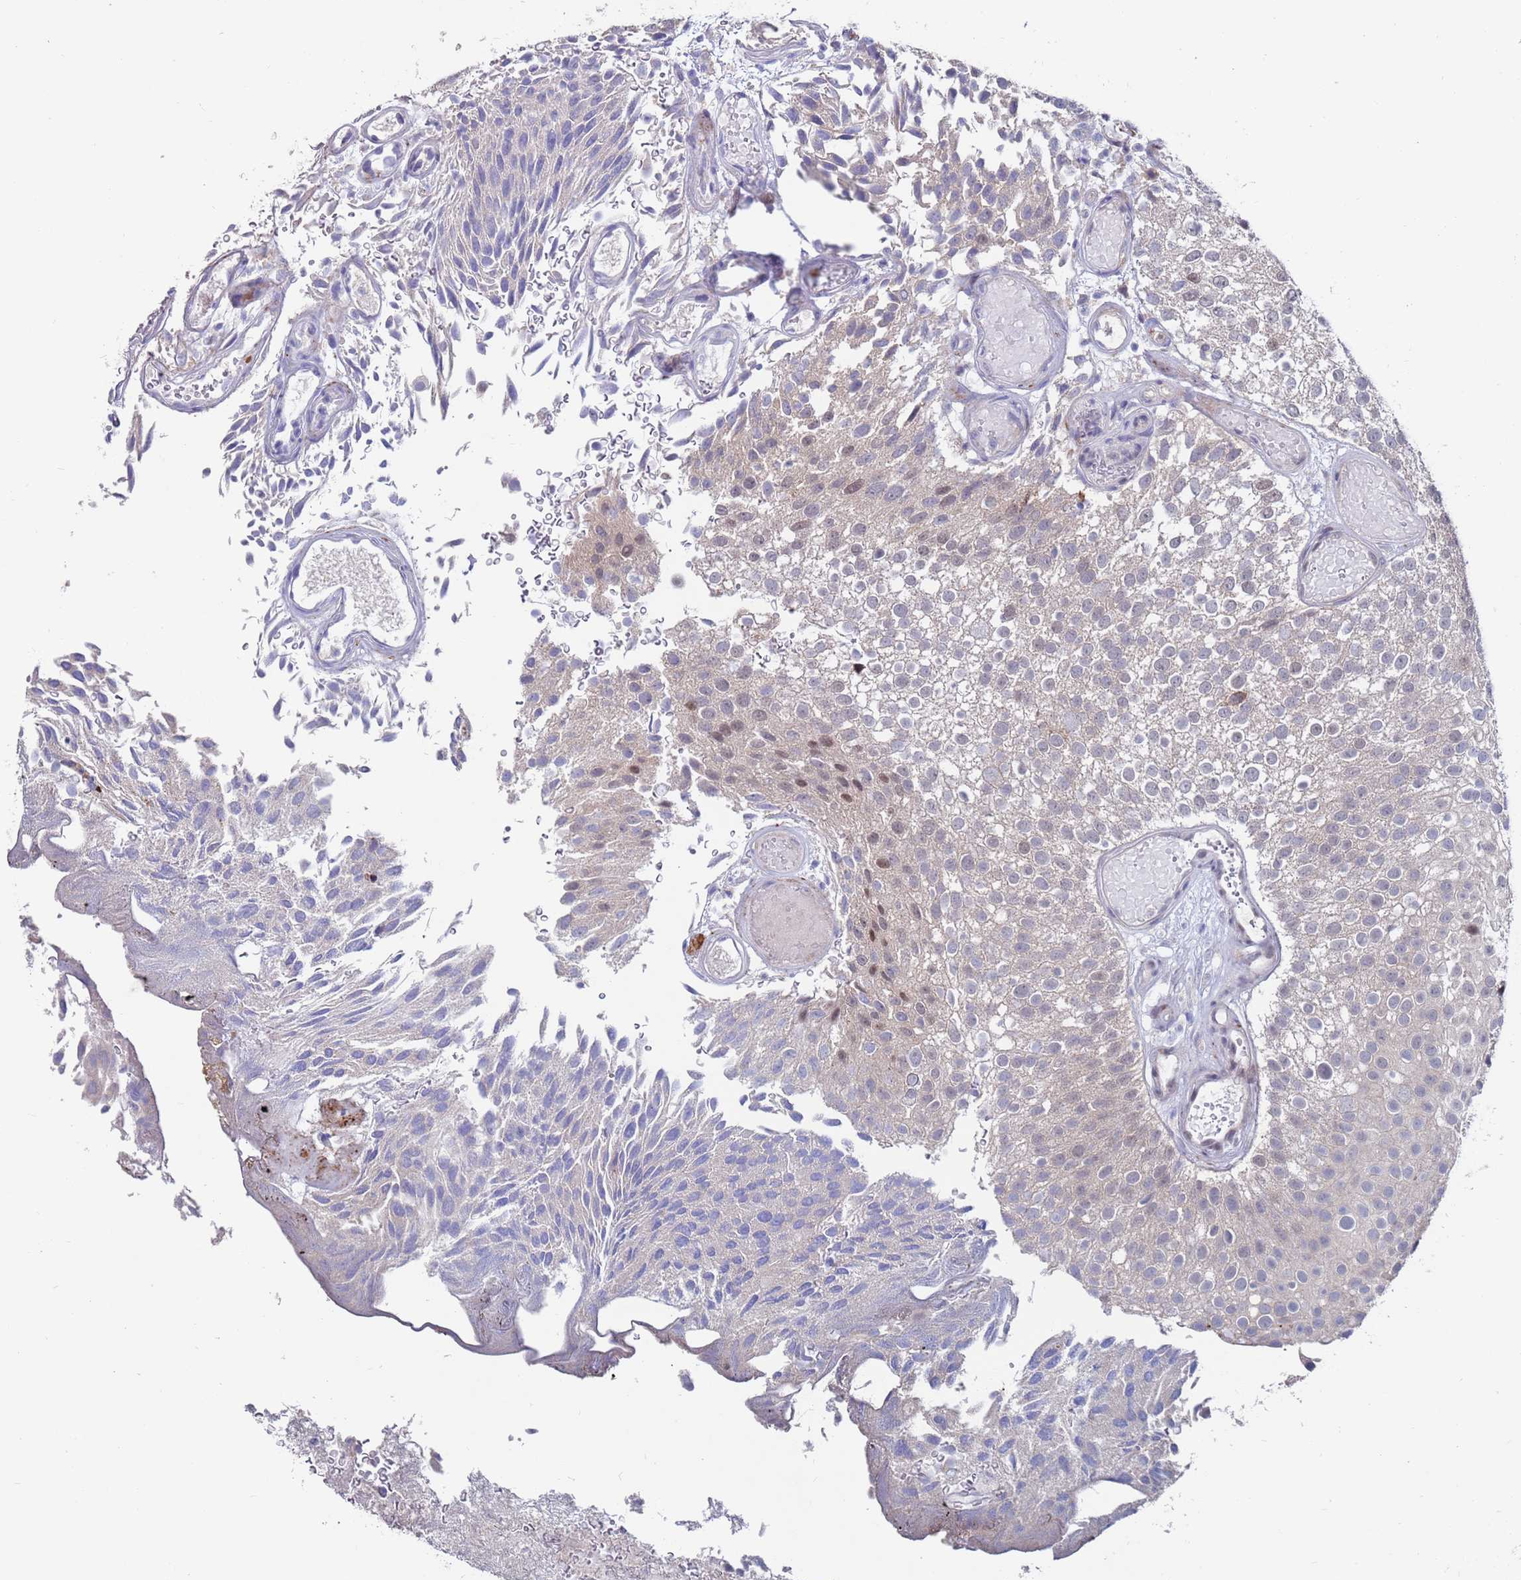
{"staining": {"intensity": "weak", "quantity": "<25%", "location": "nuclear"}, "tissue": "urothelial cancer", "cell_type": "Tumor cells", "image_type": "cancer", "snomed": [{"axis": "morphology", "description": "Urothelial carcinoma, Low grade"}, {"axis": "topography", "description": "Urinary bladder"}], "caption": "A photomicrograph of low-grade urothelial carcinoma stained for a protein shows no brown staining in tumor cells.", "gene": "FBXO27", "patient": {"sex": "male", "age": 78}}